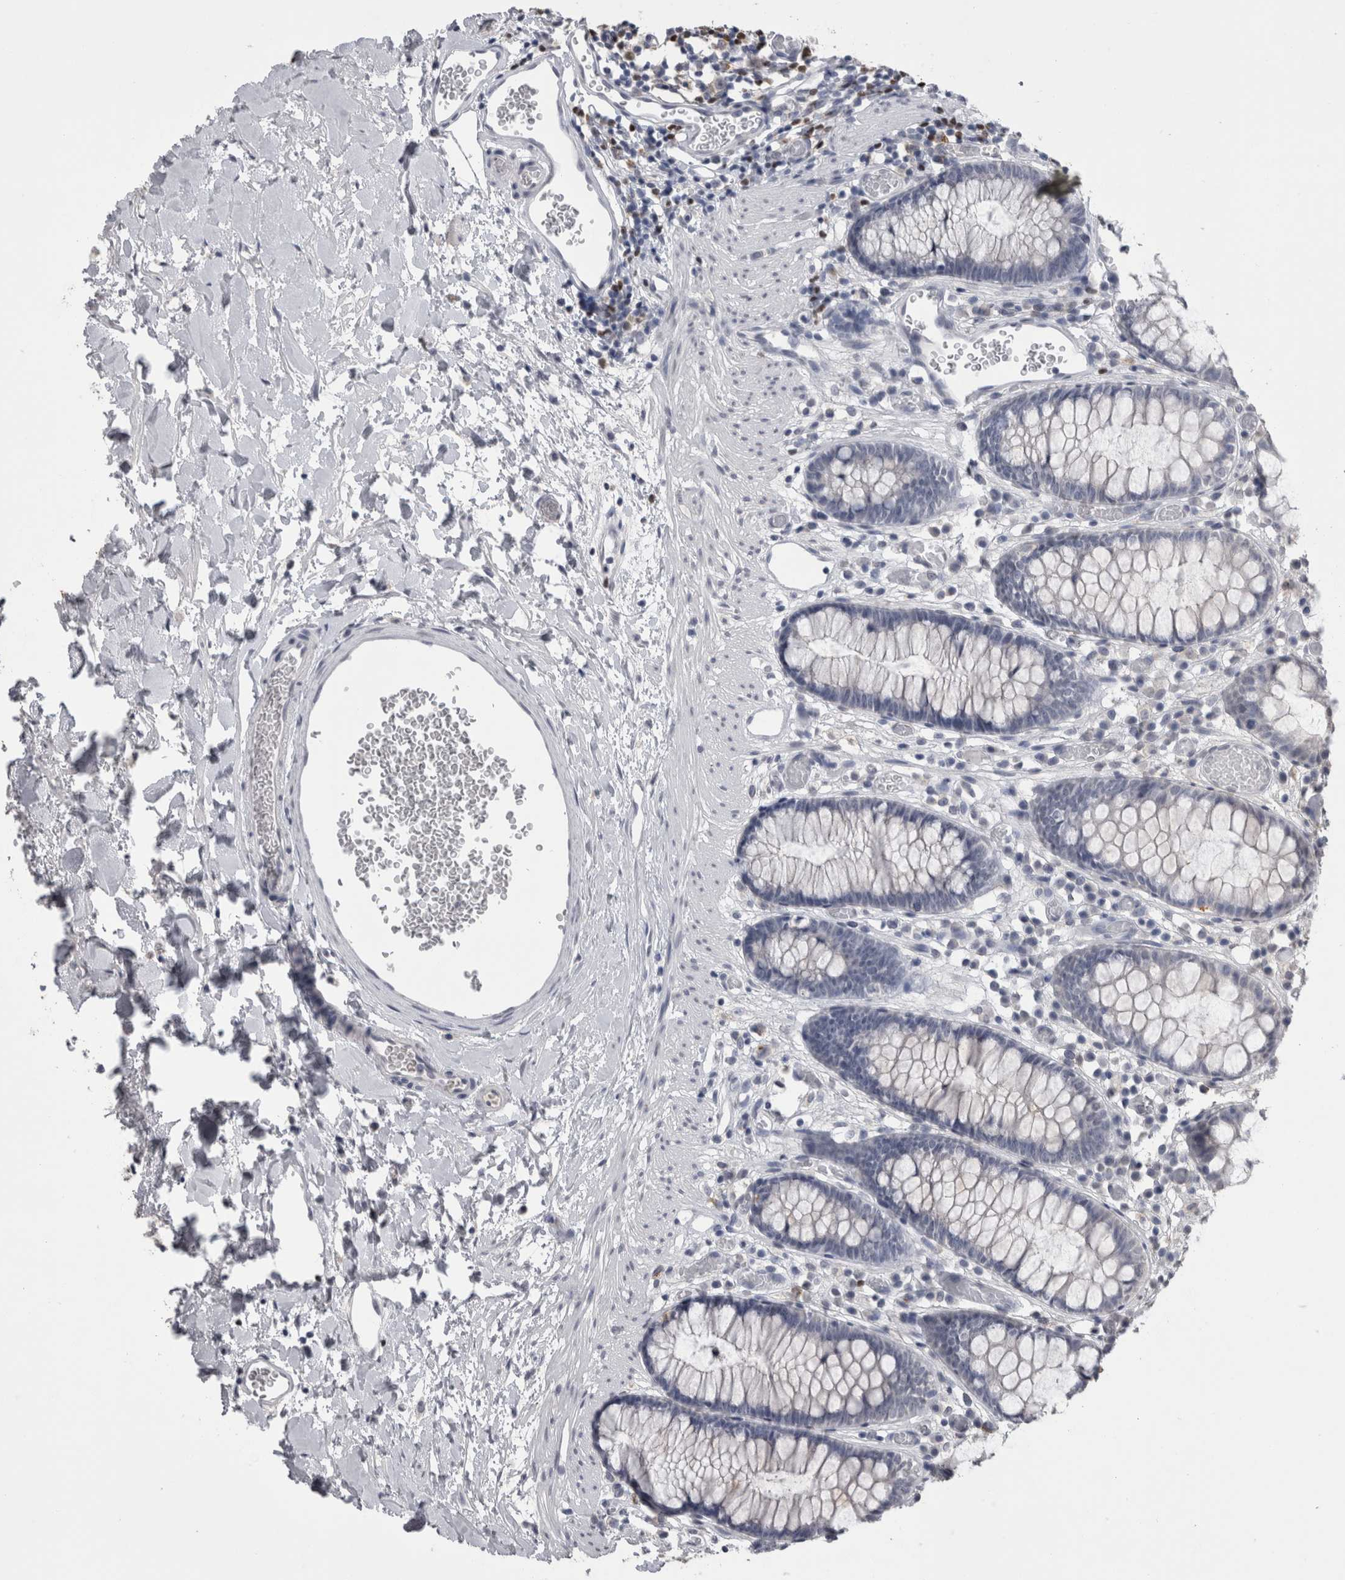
{"staining": {"intensity": "negative", "quantity": "none", "location": "none"}, "tissue": "colon", "cell_type": "Endothelial cells", "image_type": "normal", "snomed": [{"axis": "morphology", "description": "Normal tissue, NOS"}, {"axis": "topography", "description": "Colon"}], "caption": "Endothelial cells are negative for brown protein staining in normal colon. (DAB immunohistochemistry (IHC) visualized using brightfield microscopy, high magnification).", "gene": "PAX5", "patient": {"sex": "male", "age": 14}}